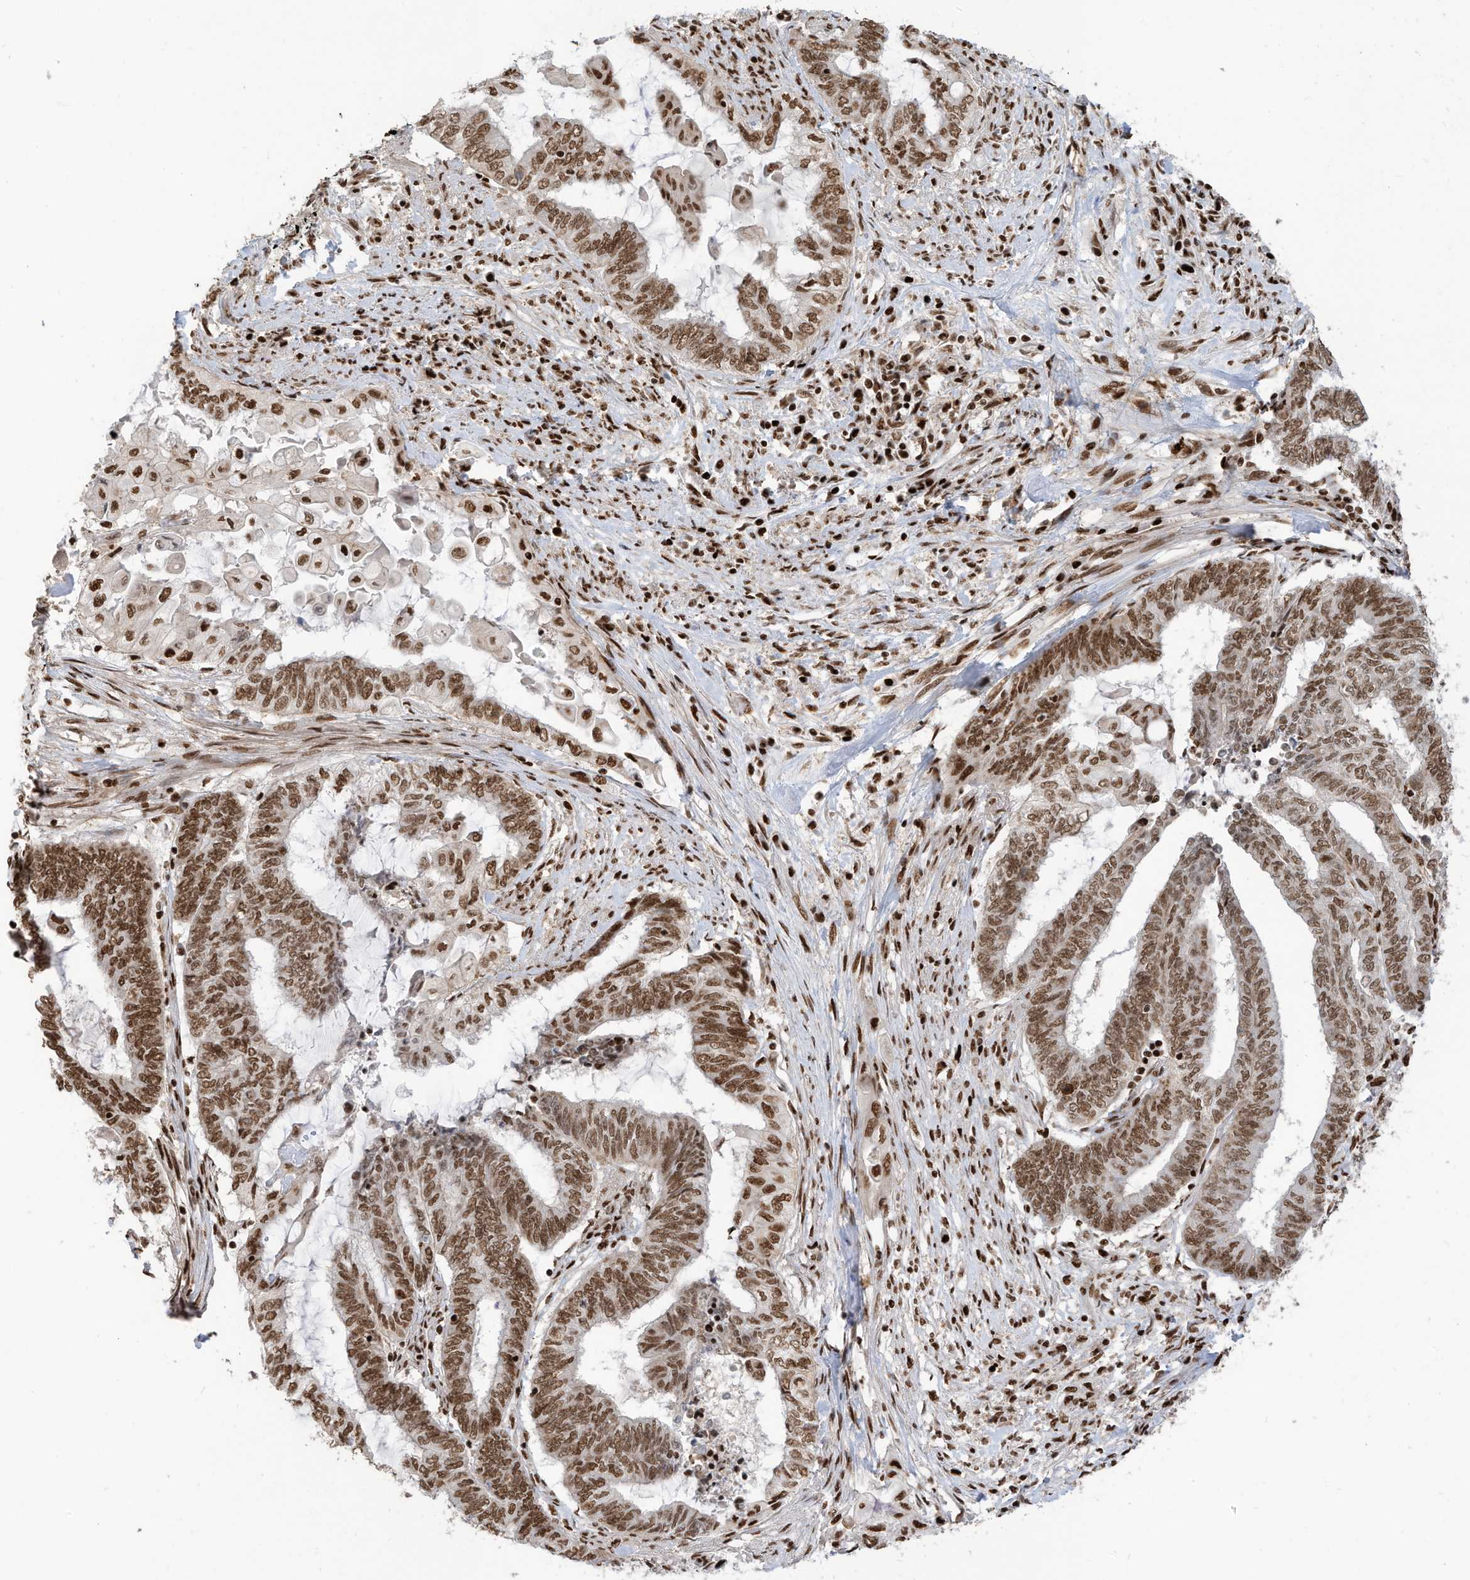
{"staining": {"intensity": "moderate", "quantity": ">75%", "location": "nuclear"}, "tissue": "endometrial cancer", "cell_type": "Tumor cells", "image_type": "cancer", "snomed": [{"axis": "morphology", "description": "Adenocarcinoma, NOS"}, {"axis": "topography", "description": "Uterus"}, {"axis": "topography", "description": "Endometrium"}], "caption": "Immunohistochemical staining of human endometrial cancer (adenocarcinoma) displays medium levels of moderate nuclear positivity in approximately >75% of tumor cells.", "gene": "SAMD15", "patient": {"sex": "female", "age": 70}}